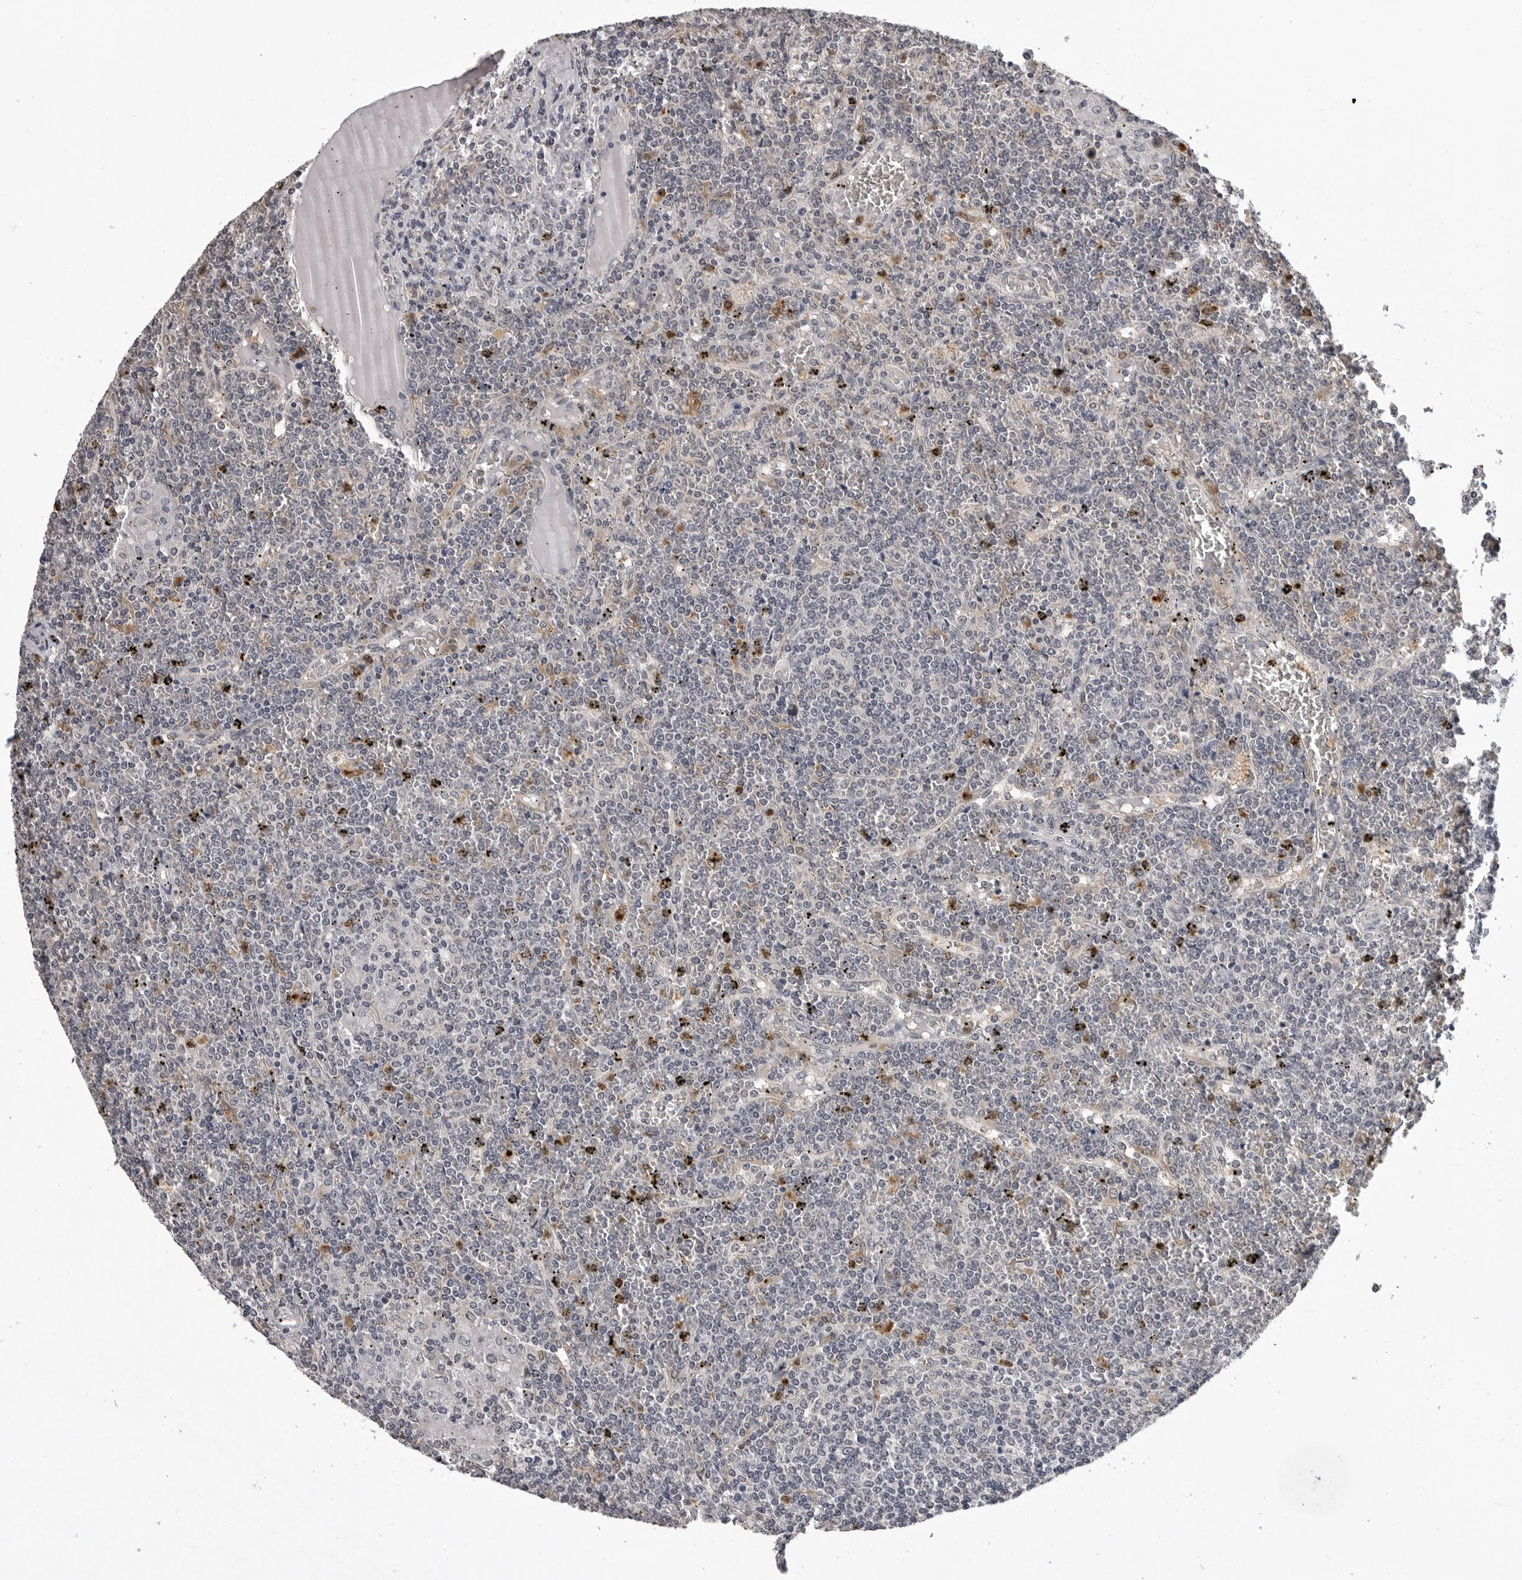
{"staining": {"intensity": "negative", "quantity": "none", "location": "none"}, "tissue": "lymphoma", "cell_type": "Tumor cells", "image_type": "cancer", "snomed": [{"axis": "morphology", "description": "Malignant lymphoma, non-Hodgkin's type, Low grade"}, {"axis": "topography", "description": "Spleen"}], "caption": "This is an immunohistochemistry (IHC) image of malignant lymphoma, non-Hodgkin's type (low-grade). There is no positivity in tumor cells.", "gene": "TRMT13", "patient": {"sex": "female", "age": 19}}